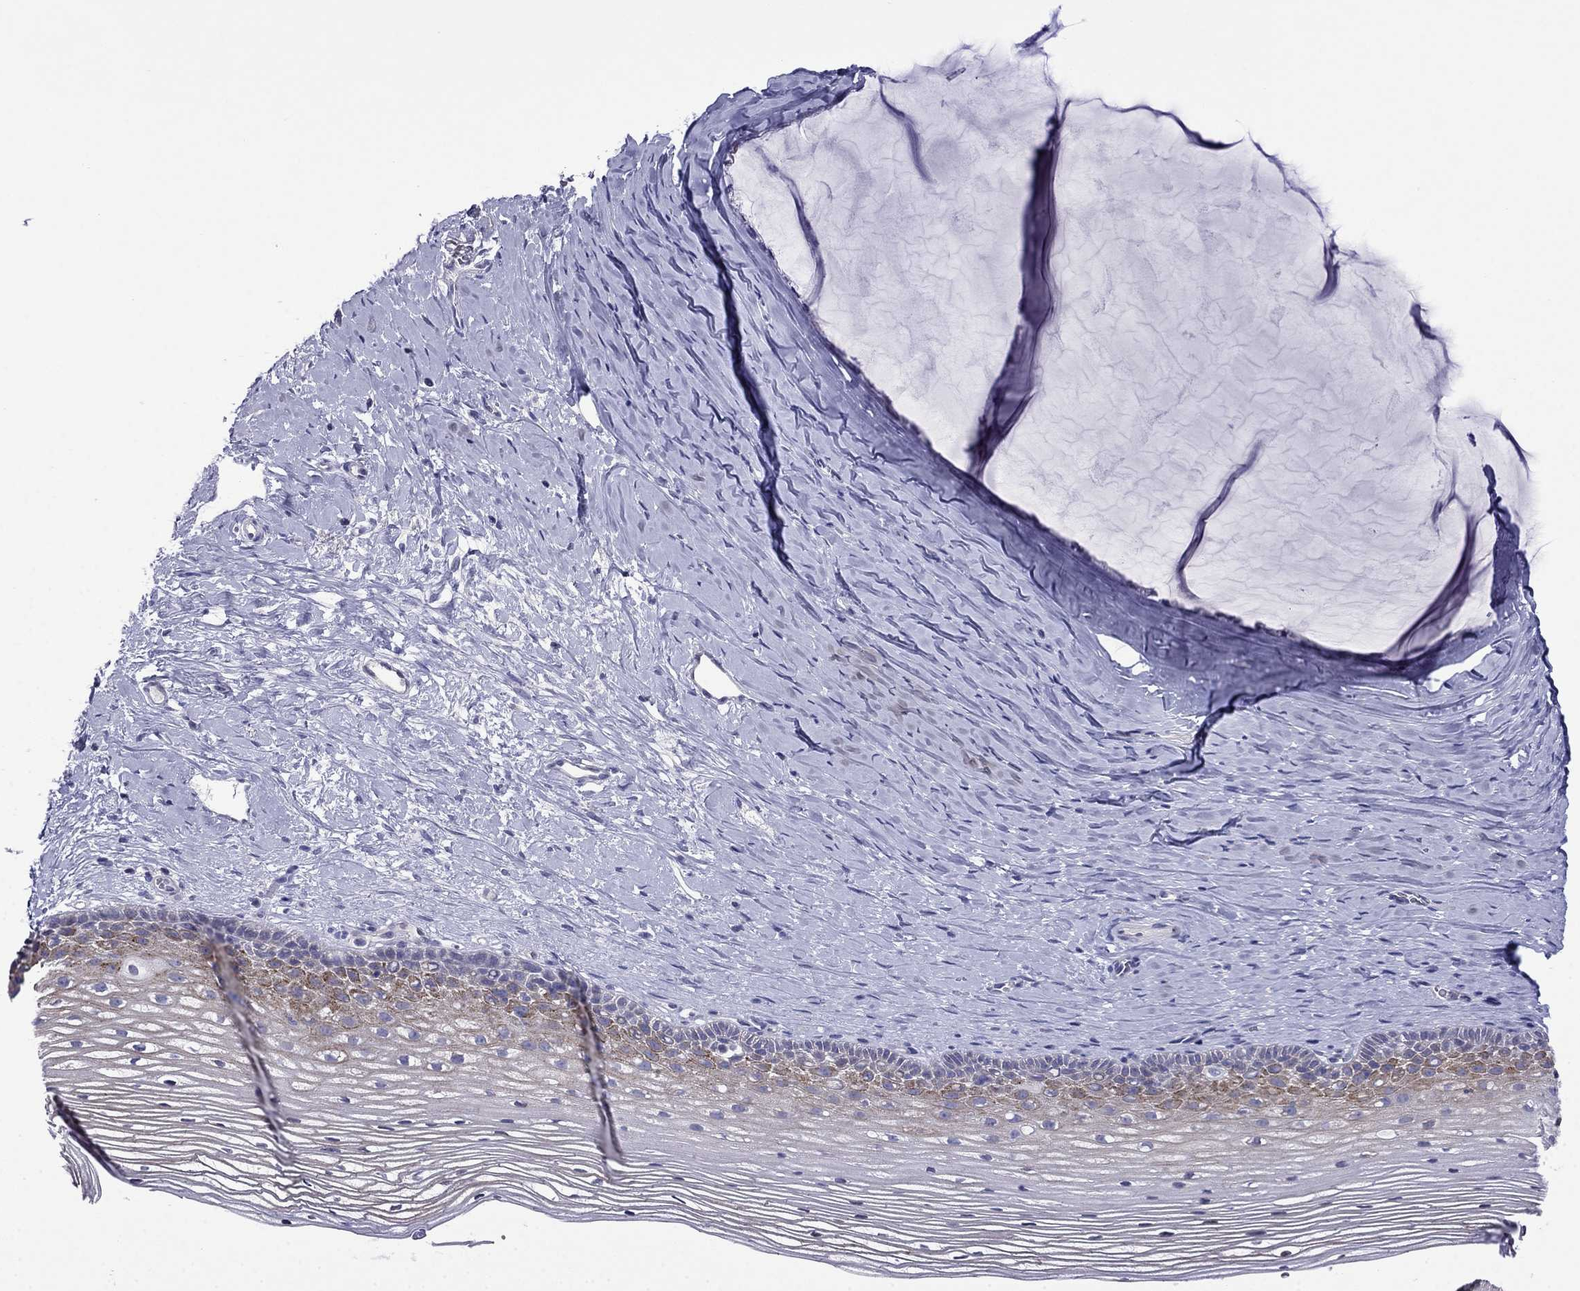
{"staining": {"intensity": "moderate", "quantity": "<25%", "location": "cytoplasmic/membranous"}, "tissue": "cervix", "cell_type": "Squamous epithelial cells", "image_type": "normal", "snomed": [{"axis": "morphology", "description": "Normal tissue, NOS"}, {"axis": "topography", "description": "Cervix"}], "caption": "Brown immunohistochemical staining in unremarkable cervix exhibits moderate cytoplasmic/membranous positivity in approximately <25% of squamous epithelial cells.", "gene": "PRR18", "patient": {"sex": "female", "age": 40}}